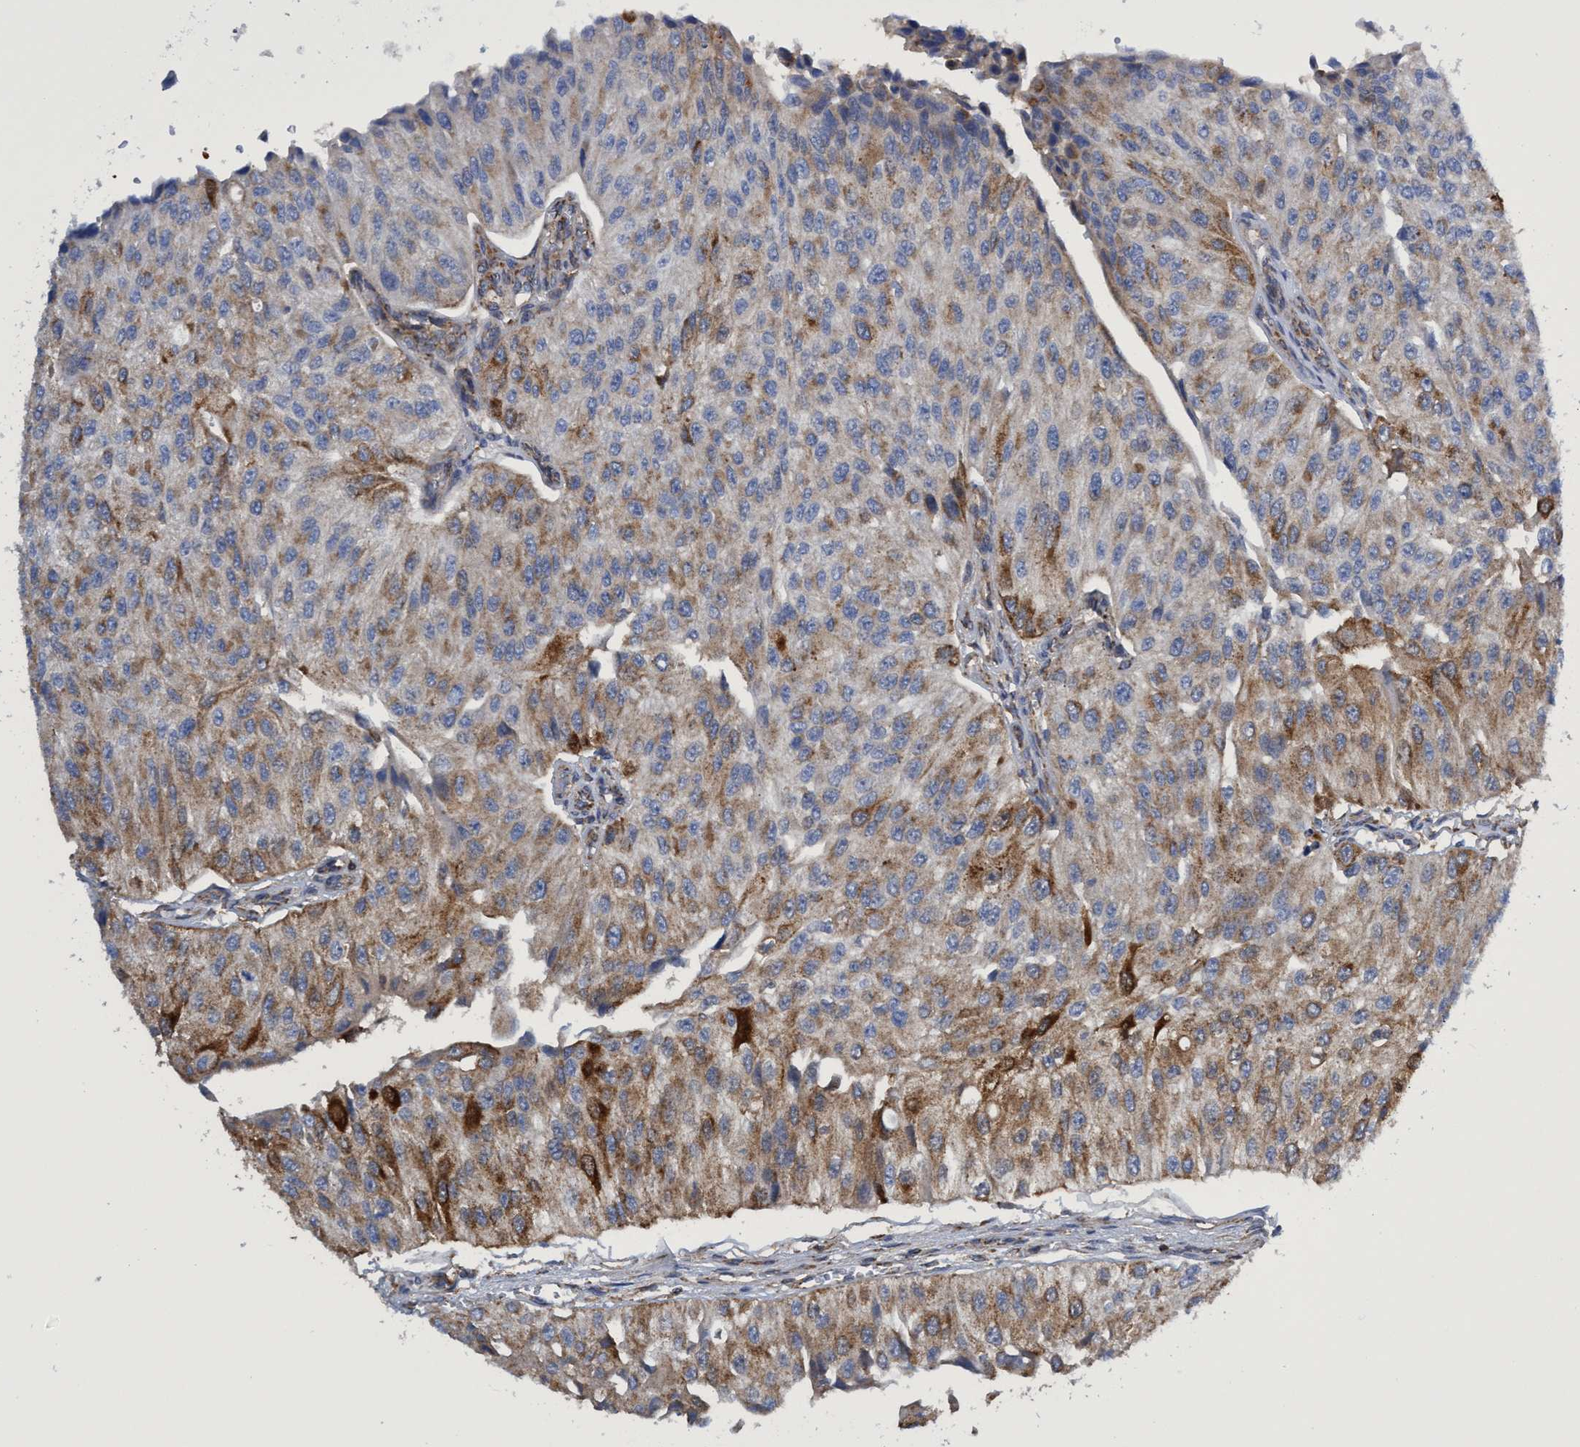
{"staining": {"intensity": "strong", "quantity": ">75%", "location": "cytoplasmic/membranous"}, "tissue": "urothelial cancer", "cell_type": "Tumor cells", "image_type": "cancer", "snomed": [{"axis": "morphology", "description": "Urothelial carcinoma, High grade"}, {"axis": "topography", "description": "Kidney"}, {"axis": "topography", "description": "Urinary bladder"}], "caption": "Immunohistochemistry (IHC) (DAB) staining of urothelial cancer demonstrates strong cytoplasmic/membranous protein staining in approximately >75% of tumor cells.", "gene": "CRYZ", "patient": {"sex": "male", "age": 77}}